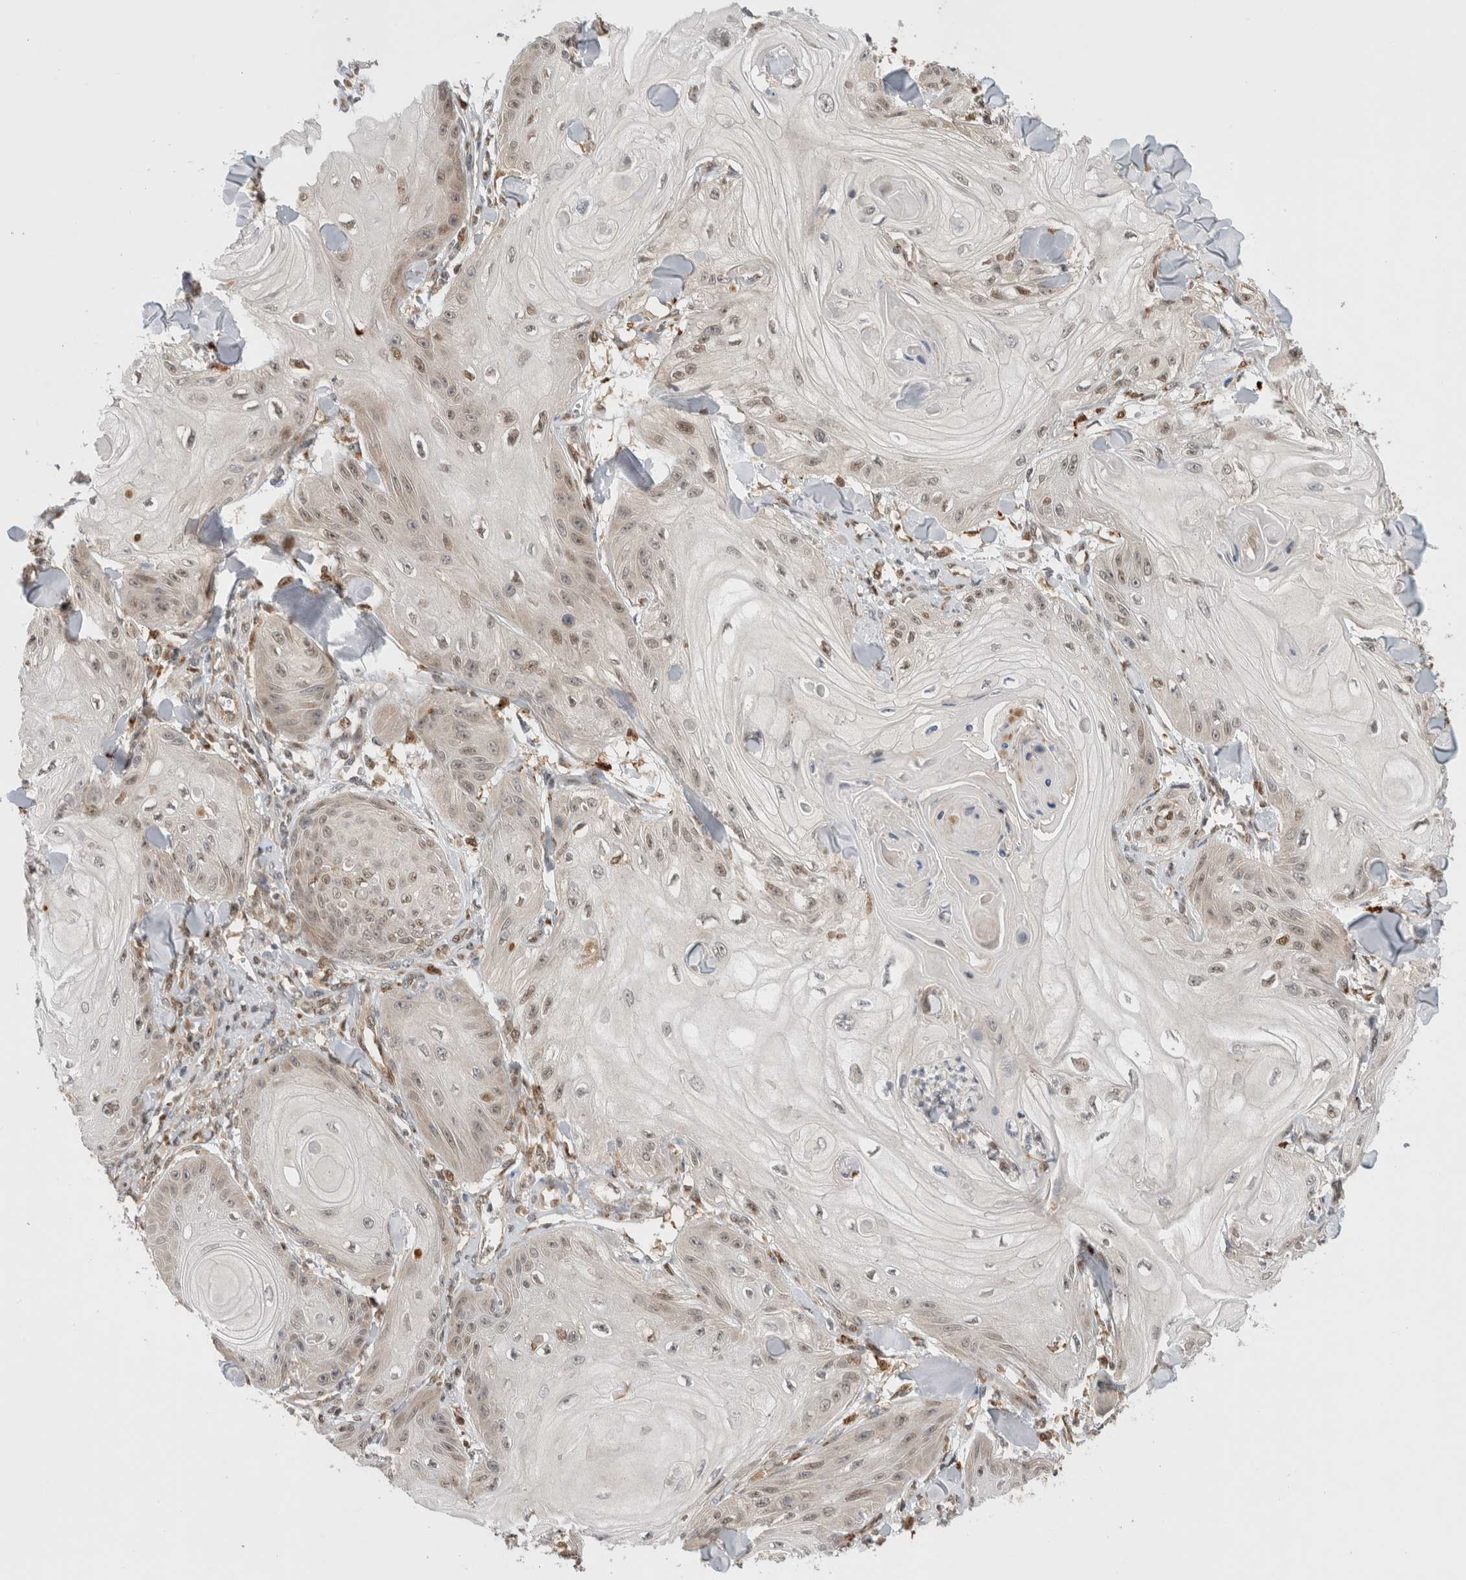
{"staining": {"intensity": "weak", "quantity": ">75%", "location": "nuclear"}, "tissue": "skin cancer", "cell_type": "Tumor cells", "image_type": "cancer", "snomed": [{"axis": "morphology", "description": "Squamous cell carcinoma, NOS"}, {"axis": "topography", "description": "Skin"}], "caption": "This histopathology image demonstrates IHC staining of human squamous cell carcinoma (skin), with low weak nuclear positivity in about >75% of tumor cells.", "gene": "OTUD6B", "patient": {"sex": "male", "age": 74}}